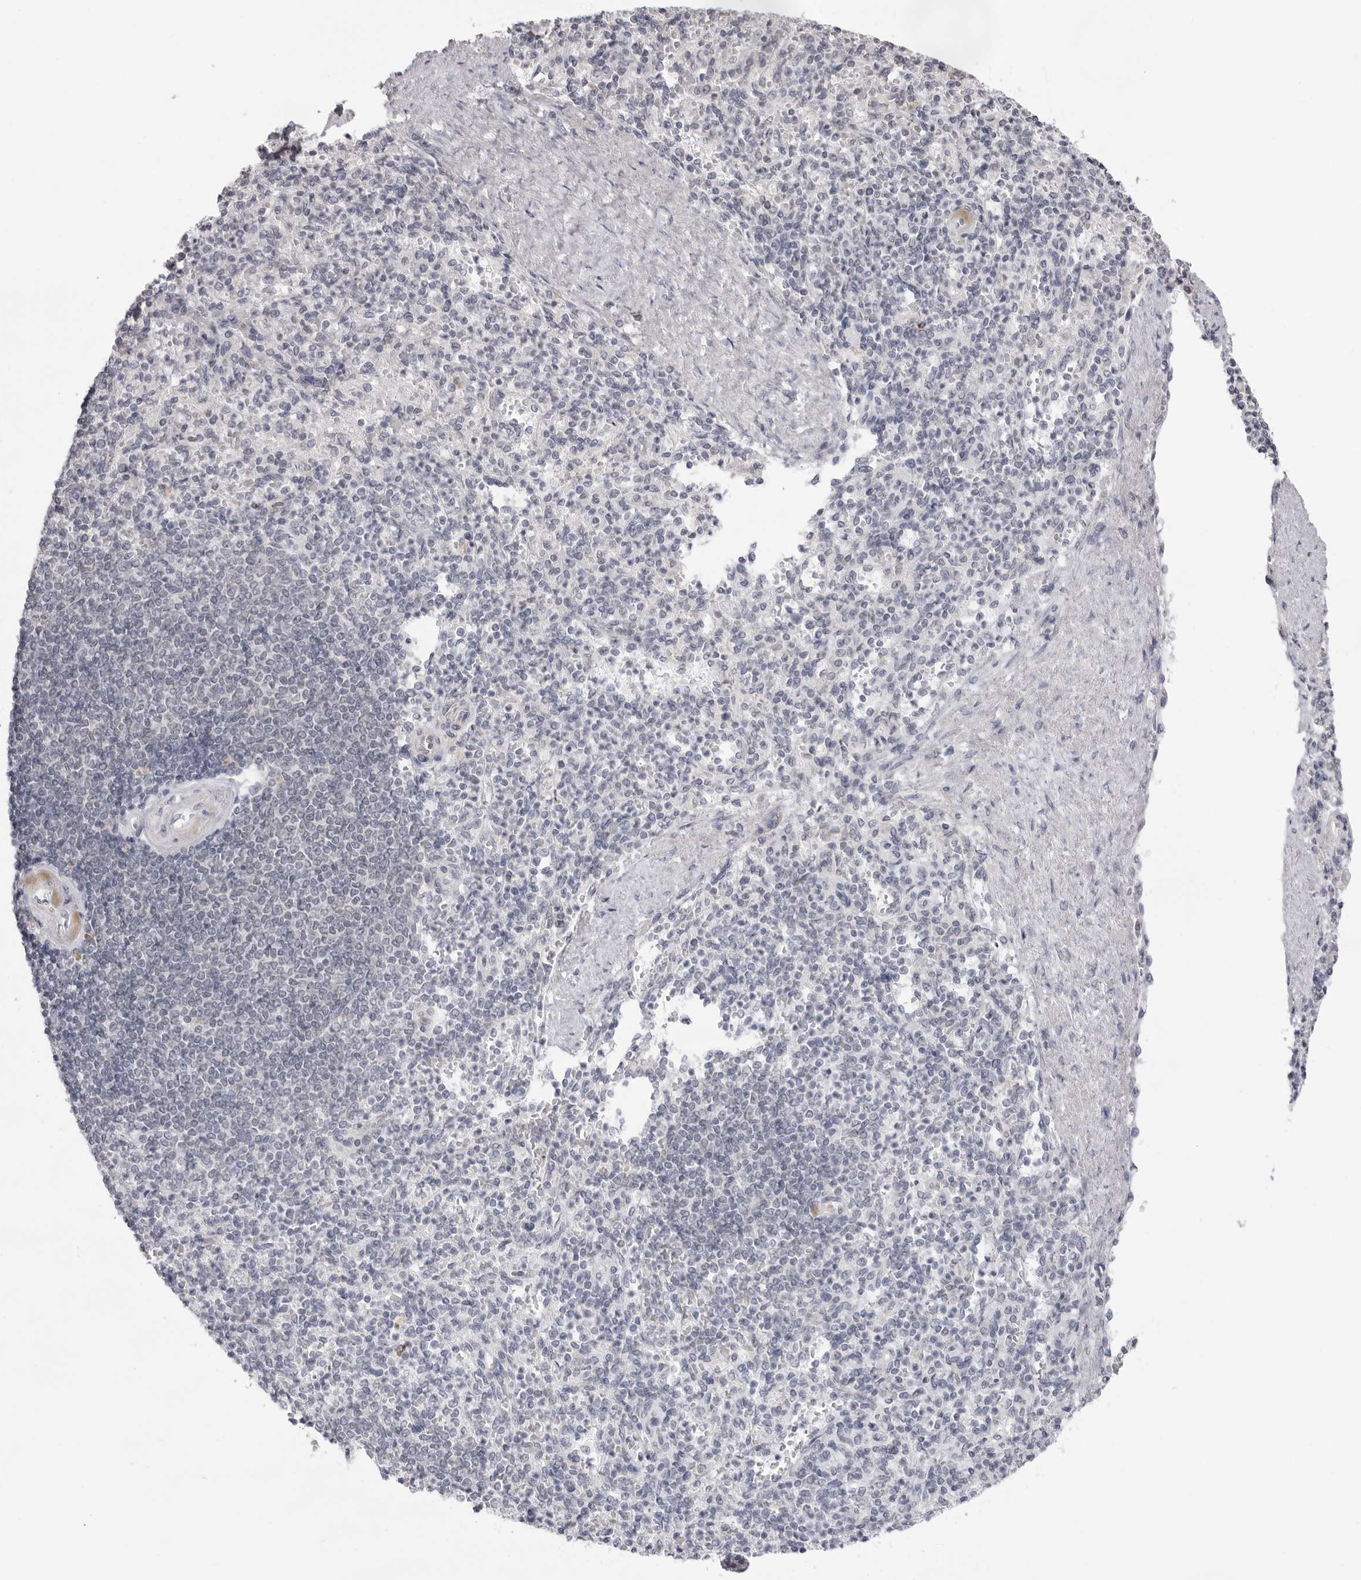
{"staining": {"intensity": "negative", "quantity": "none", "location": "none"}, "tissue": "spleen", "cell_type": "Cells in red pulp", "image_type": "normal", "snomed": [{"axis": "morphology", "description": "Normal tissue, NOS"}, {"axis": "topography", "description": "Spleen"}], "caption": "Benign spleen was stained to show a protein in brown. There is no significant expression in cells in red pulp. (Brightfield microscopy of DAB (3,3'-diaminobenzidine) immunohistochemistry (IHC) at high magnification).", "gene": "ACP6", "patient": {"sex": "female", "age": 74}}